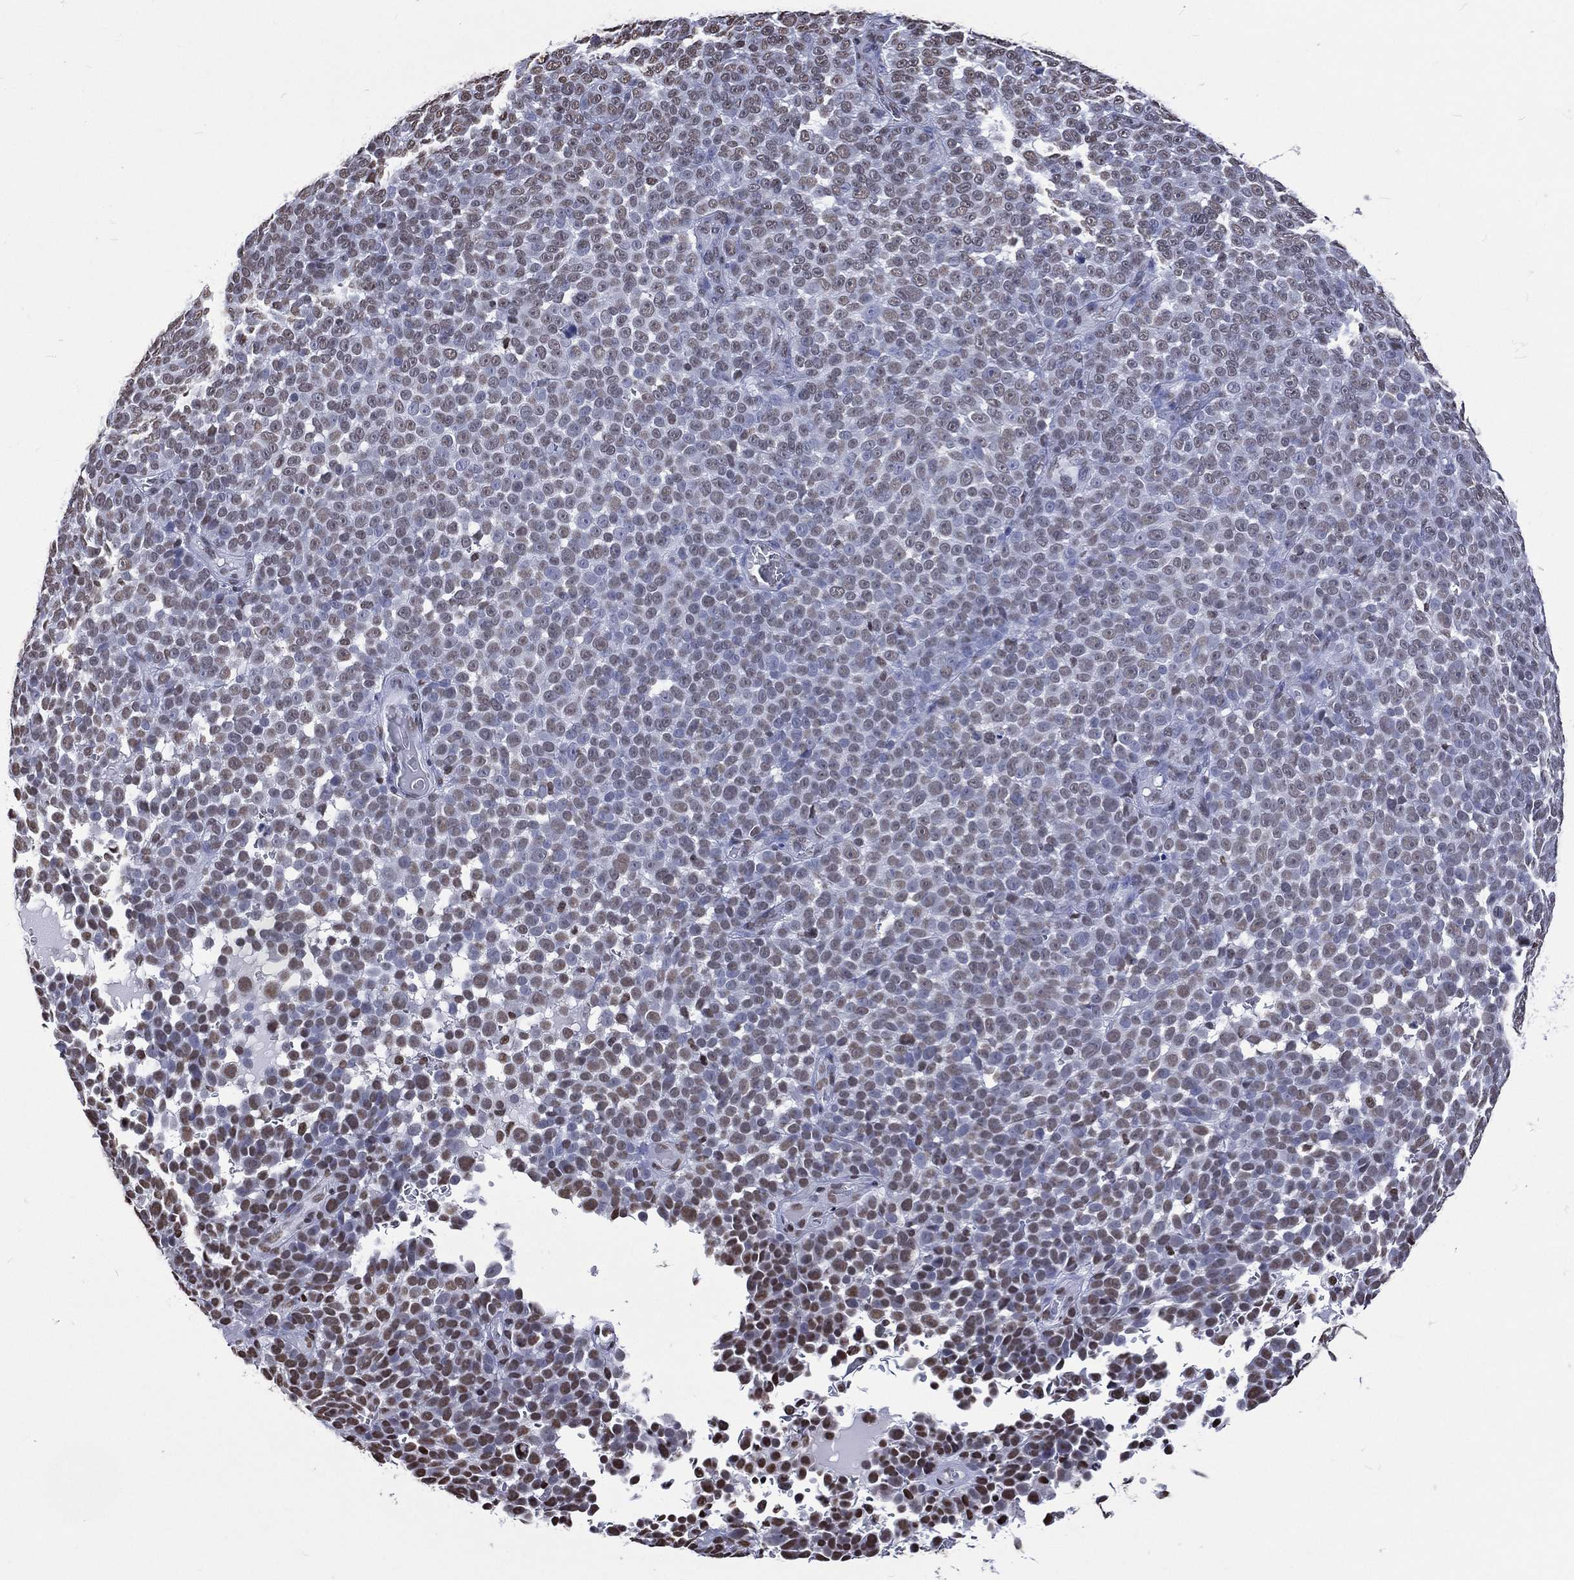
{"staining": {"intensity": "moderate", "quantity": "<25%", "location": "nuclear"}, "tissue": "melanoma", "cell_type": "Tumor cells", "image_type": "cancer", "snomed": [{"axis": "morphology", "description": "Malignant melanoma, NOS"}, {"axis": "topography", "description": "Skin"}], "caption": "Immunohistochemistry (IHC) of malignant melanoma shows low levels of moderate nuclear staining in about <25% of tumor cells.", "gene": "RETREG2", "patient": {"sex": "female", "age": 95}}